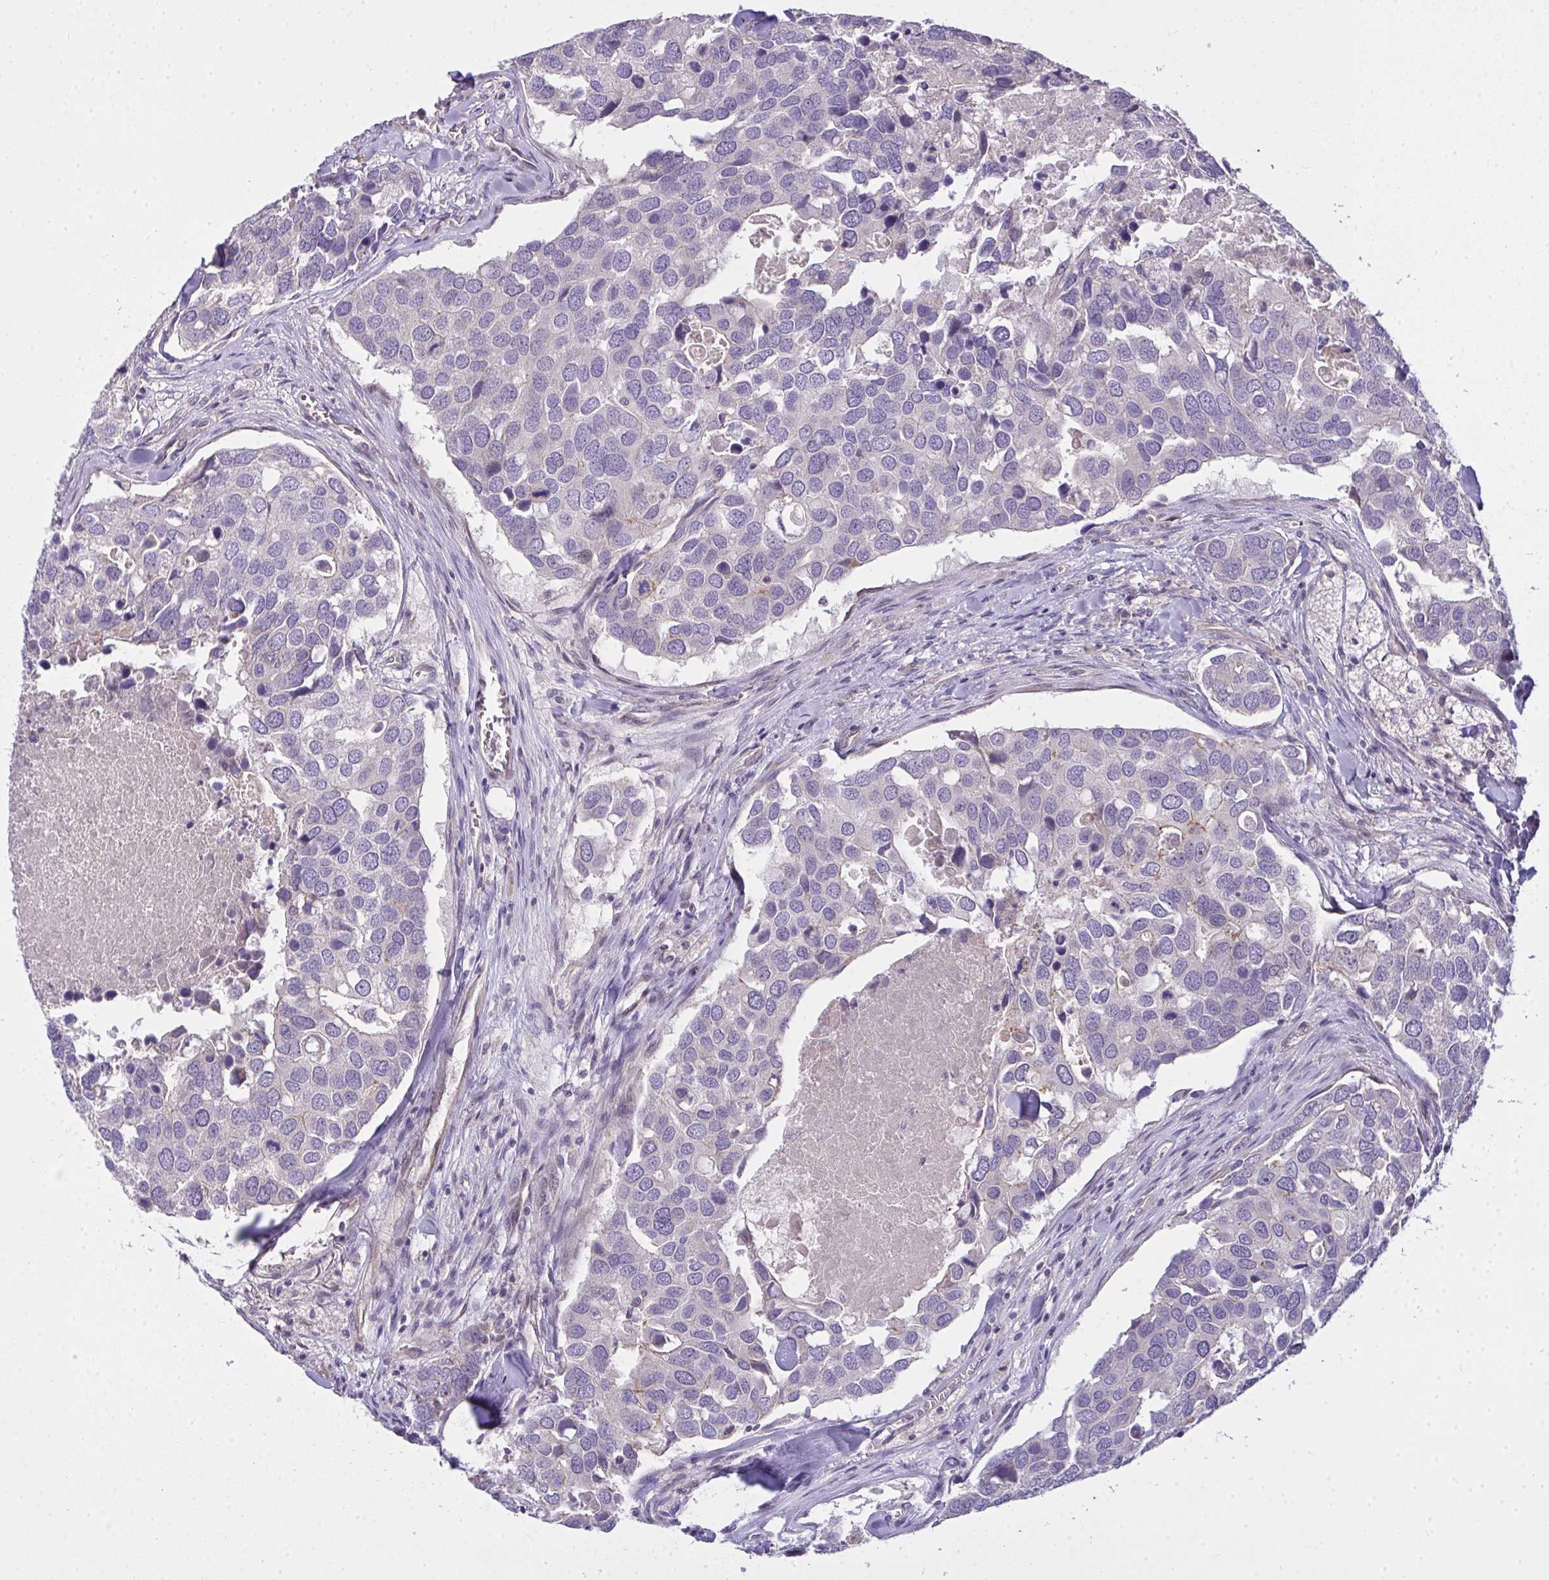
{"staining": {"intensity": "negative", "quantity": "none", "location": "none"}, "tissue": "breast cancer", "cell_type": "Tumor cells", "image_type": "cancer", "snomed": [{"axis": "morphology", "description": "Duct carcinoma"}, {"axis": "topography", "description": "Breast"}], "caption": "The image demonstrates no significant staining in tumor cells of breast cancer (intraductal carcinoma).", "gene": "NT5C1A", "patient": {"sex": "female", "age": 83}}